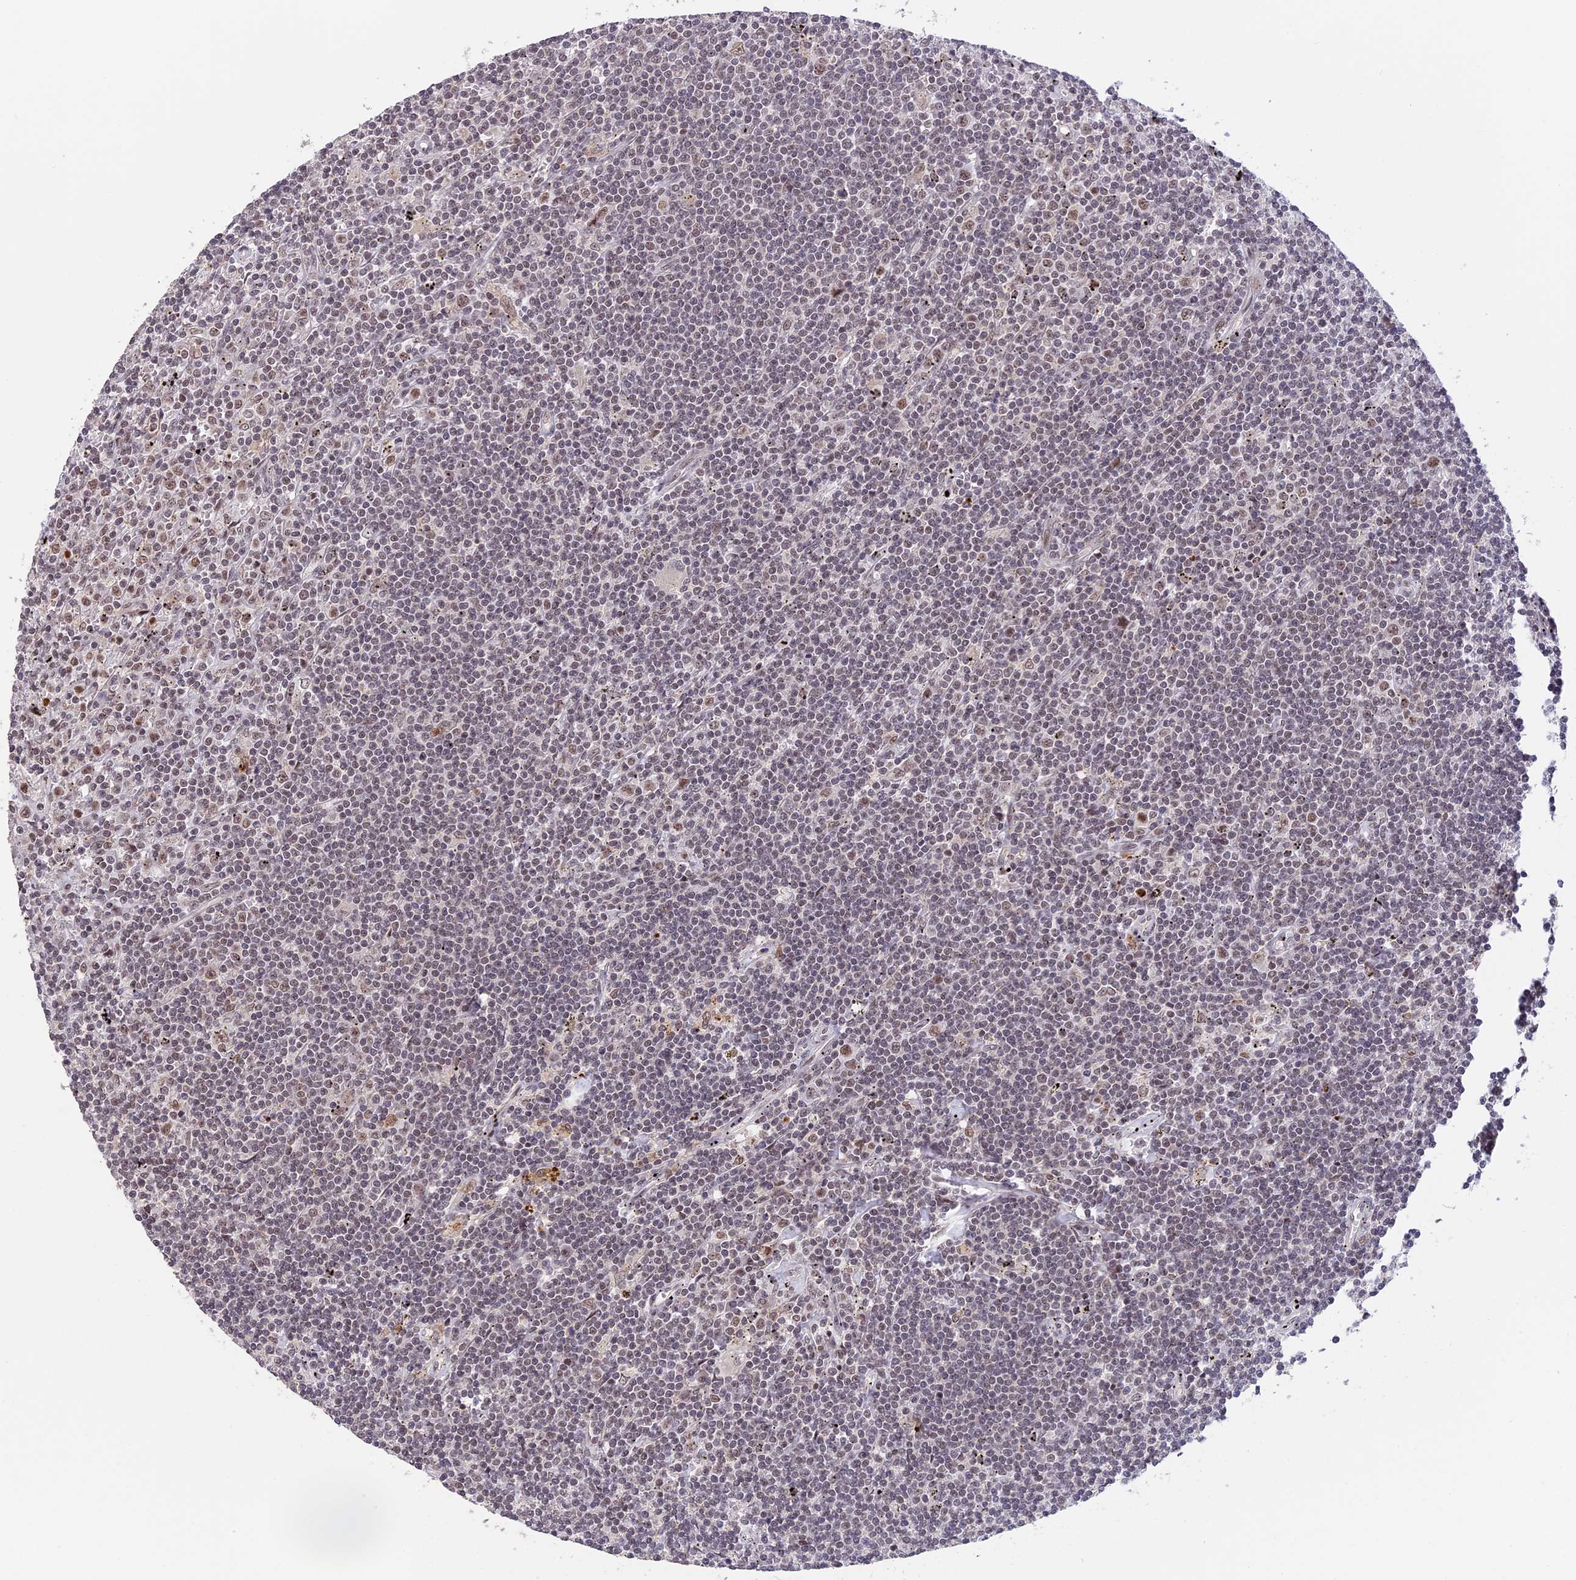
{"staining": {"intensity": "weak", "quantity": "<25%", "location": "nuclear"}, "tissue": "lymphoma", "cell_type": "Tumor cells", "image_type": "cancer", "snomed": [{"axis": "morphology", "description": "Malignant lymphoma, non-Hodgkin's type, Low grade"}, {"axis": "topography", "description": "Spleen"}], "caption": "Low-grade malignant lymphoma, non-Hodgkin's type was stained to show a protein in brown. There is no significant positivity in tumor cells. The staining was performed using DAB (3,3'-diaminobenzidine) to visualize the protein expression in brown, while the nuclei were stained in blue with hematoxylin (Magnification: 20x).", "gene": "POLR2C", "patient": {"sex": "male", "age": 76}}